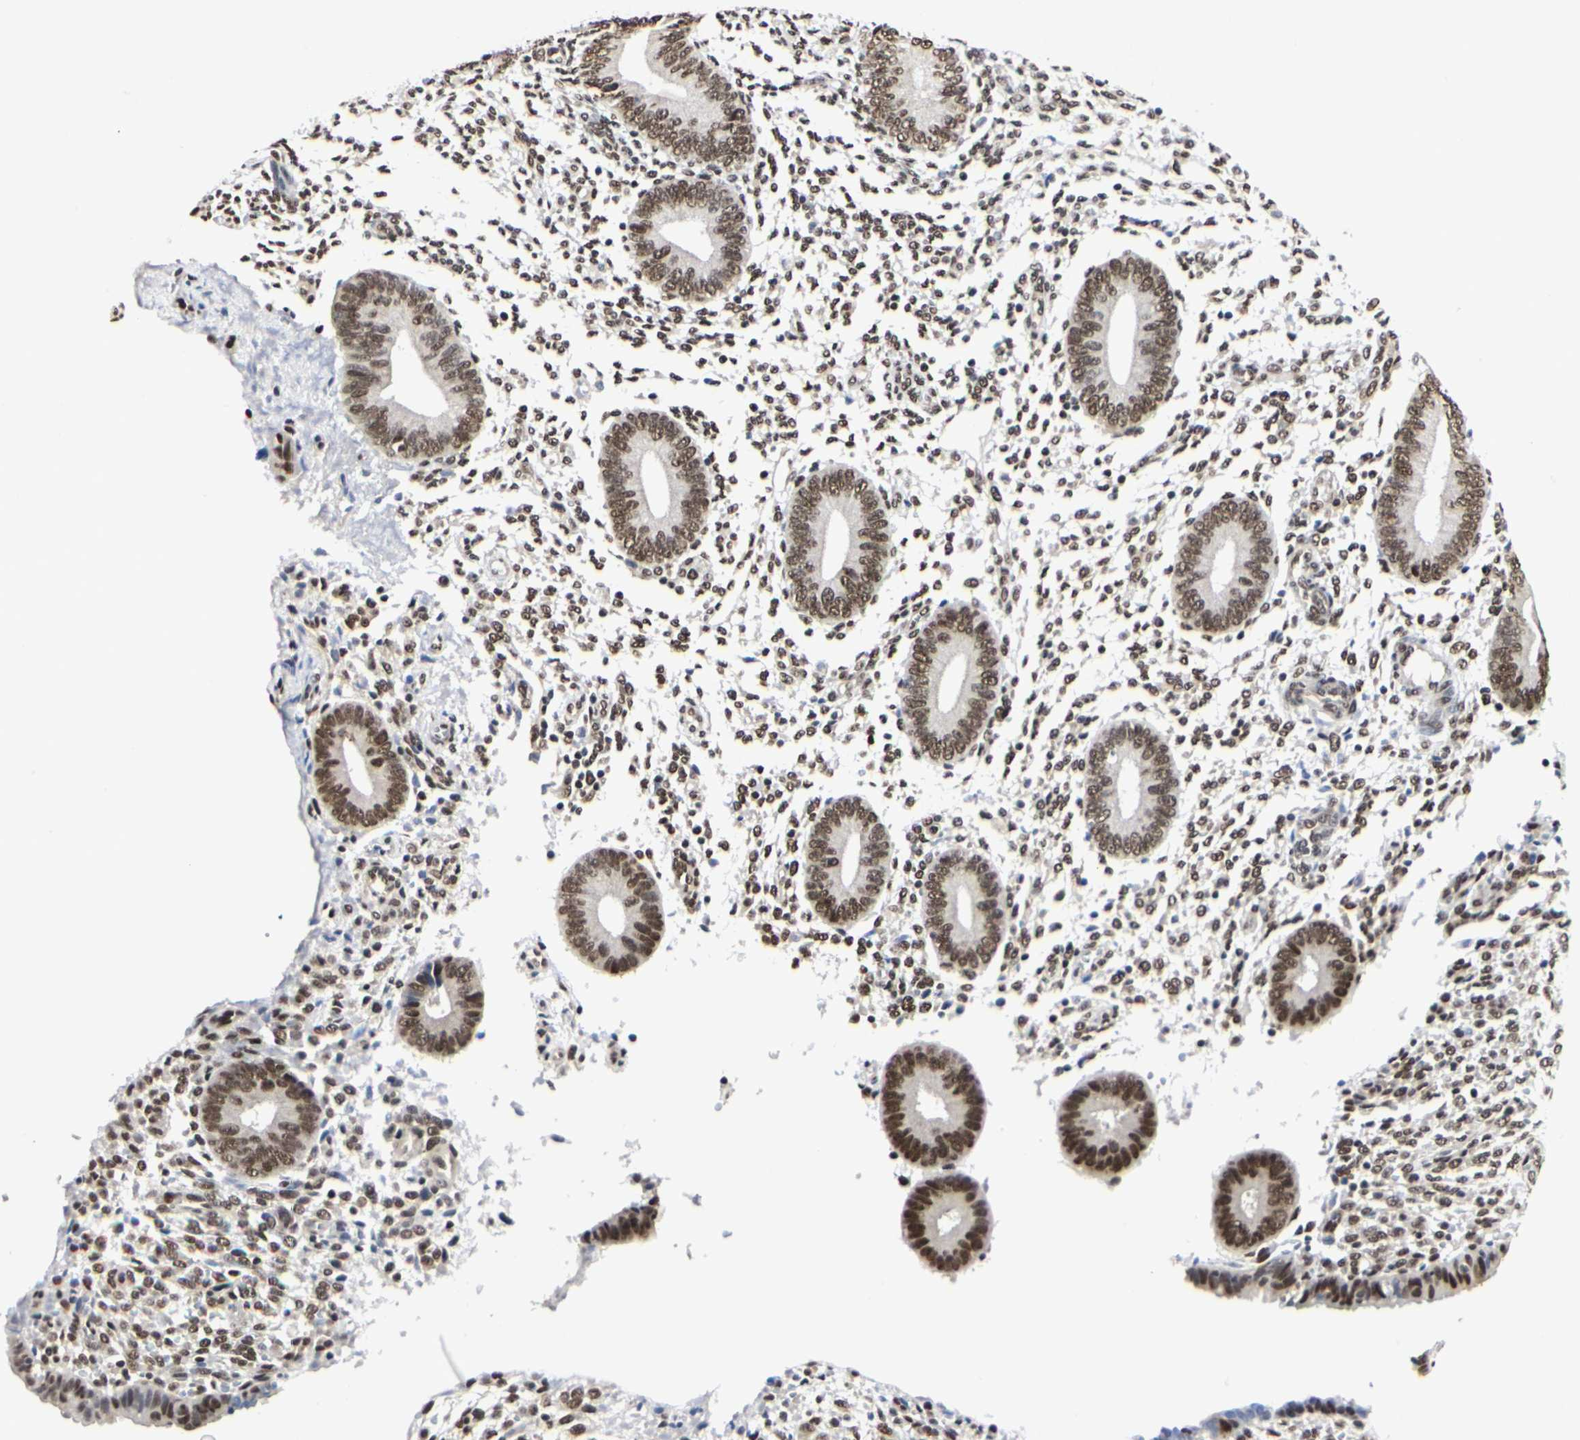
{"staining": {"intensity": "moderate", "quantity": ">75%", "location": "nuclear"}, "tissue": "endometrium", "cell_type": "Cells in endometrial stroma", "image_type": "normal", "snomed": [{"axis": "morphology", "description": "Normal tissue, NOS"}, {"axis": "topography", "description": "Endometrium"}], "caption": "An IHC histopathology image of benign tissue is shown. Protein staining in brown highlights moderate nuclear positivity in endometrium within cells in endometrial stroma. The protein of interest is shown in brown color, while the nuclei are stained blue.", "gene": "PRMT3", "patient": {"sex": "female", "age": 35}}